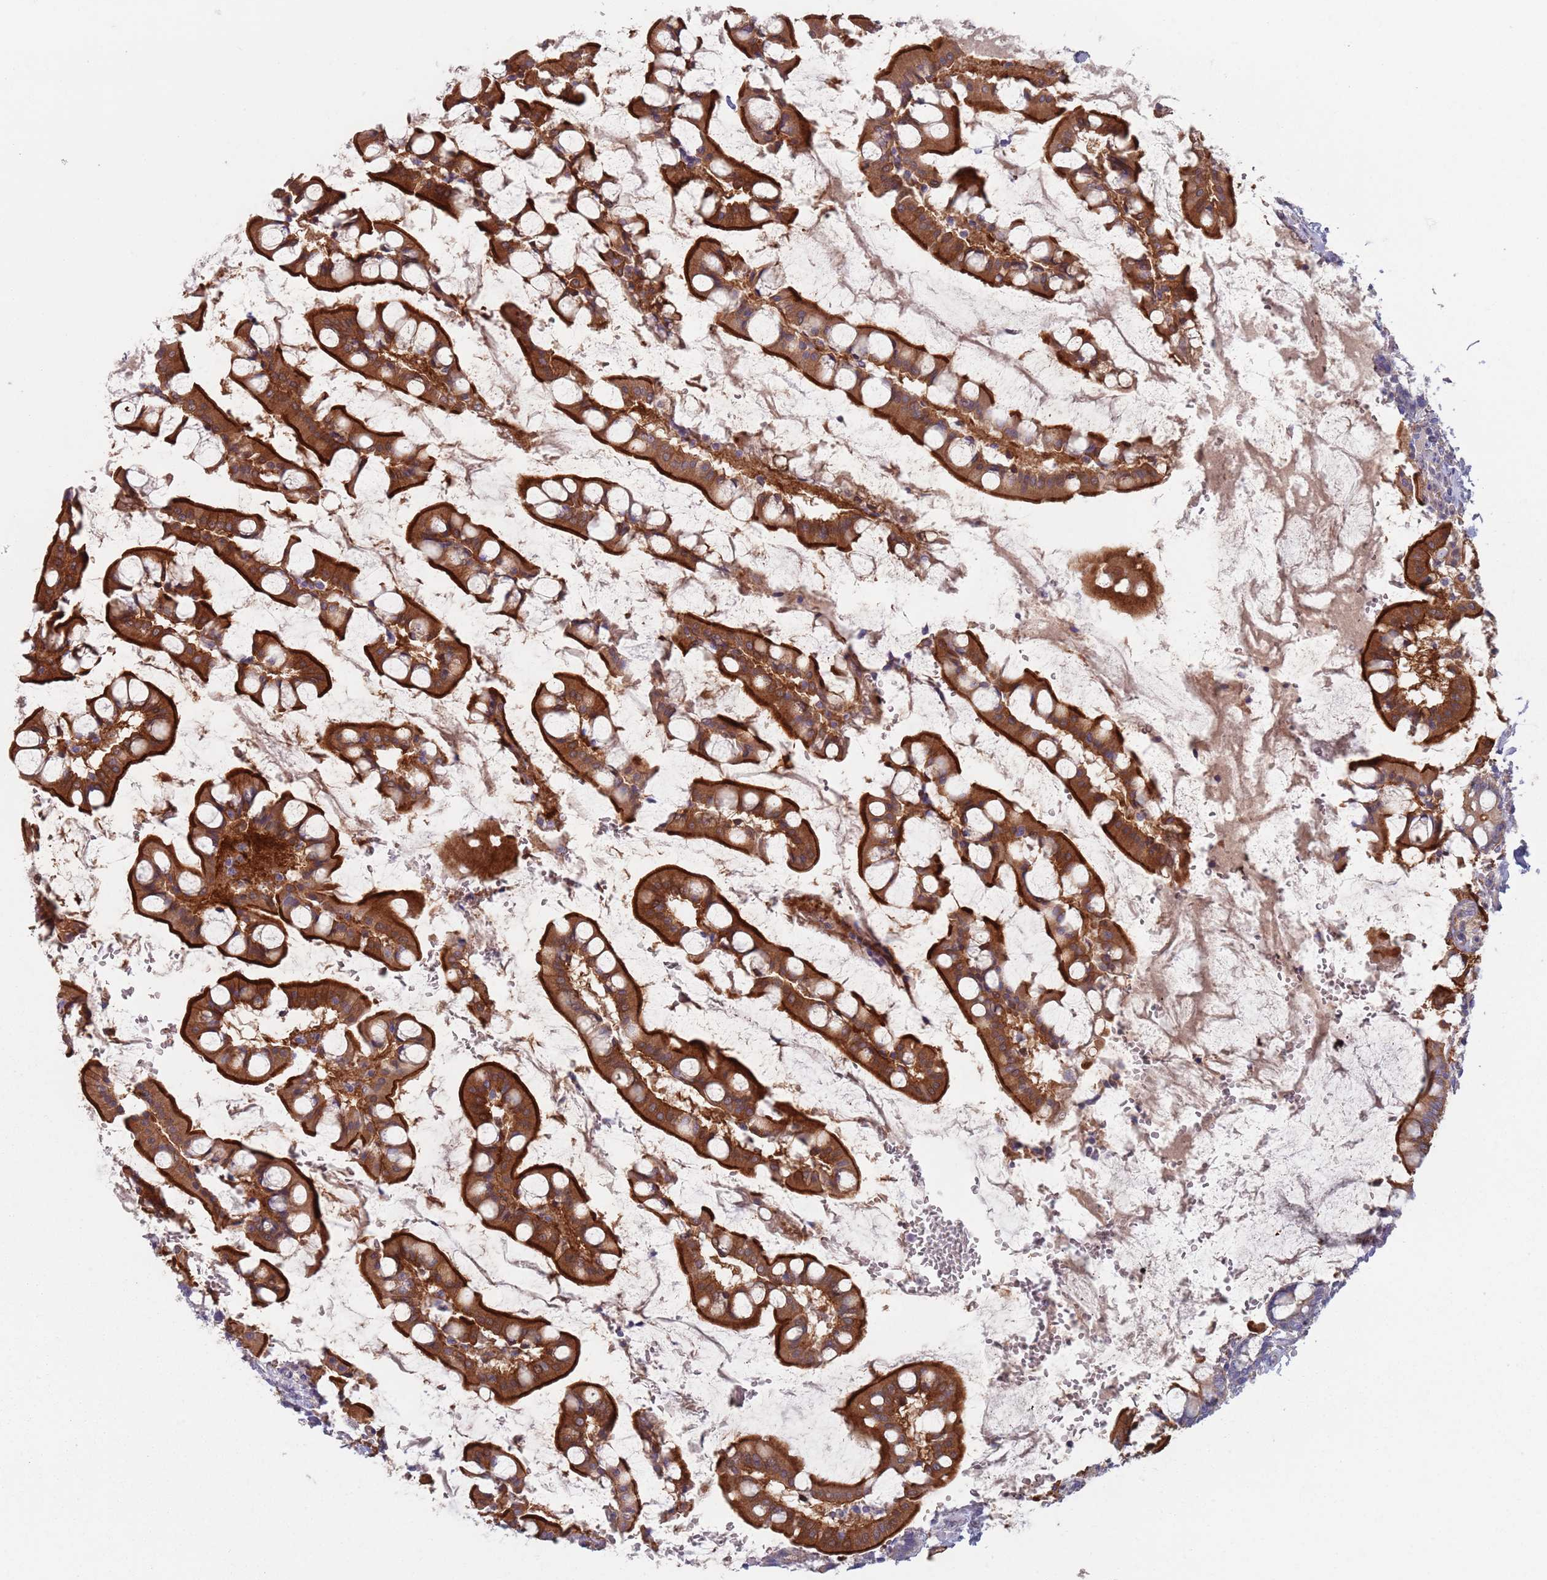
{"staining": {"intensity": "strong", "quantity": ">75%", "location": "cytoplasmic/membranous"}, "tissue": "small intestine", "cell_type": "Glandular cells", "image_type": "normal", "snomed": [{"axis": "morphology", "description": "Normal tissue, NOS"}, {"axis": "topography", "description": "Small intestine"}], "caption": "Human small intestine stained for a protein (brown) displays strong cytoplasmic/membranous positive expression in approximately >75% of glandular cells.", "gene": "APPL2", "patient": {"sex": "male", "age": 52}}